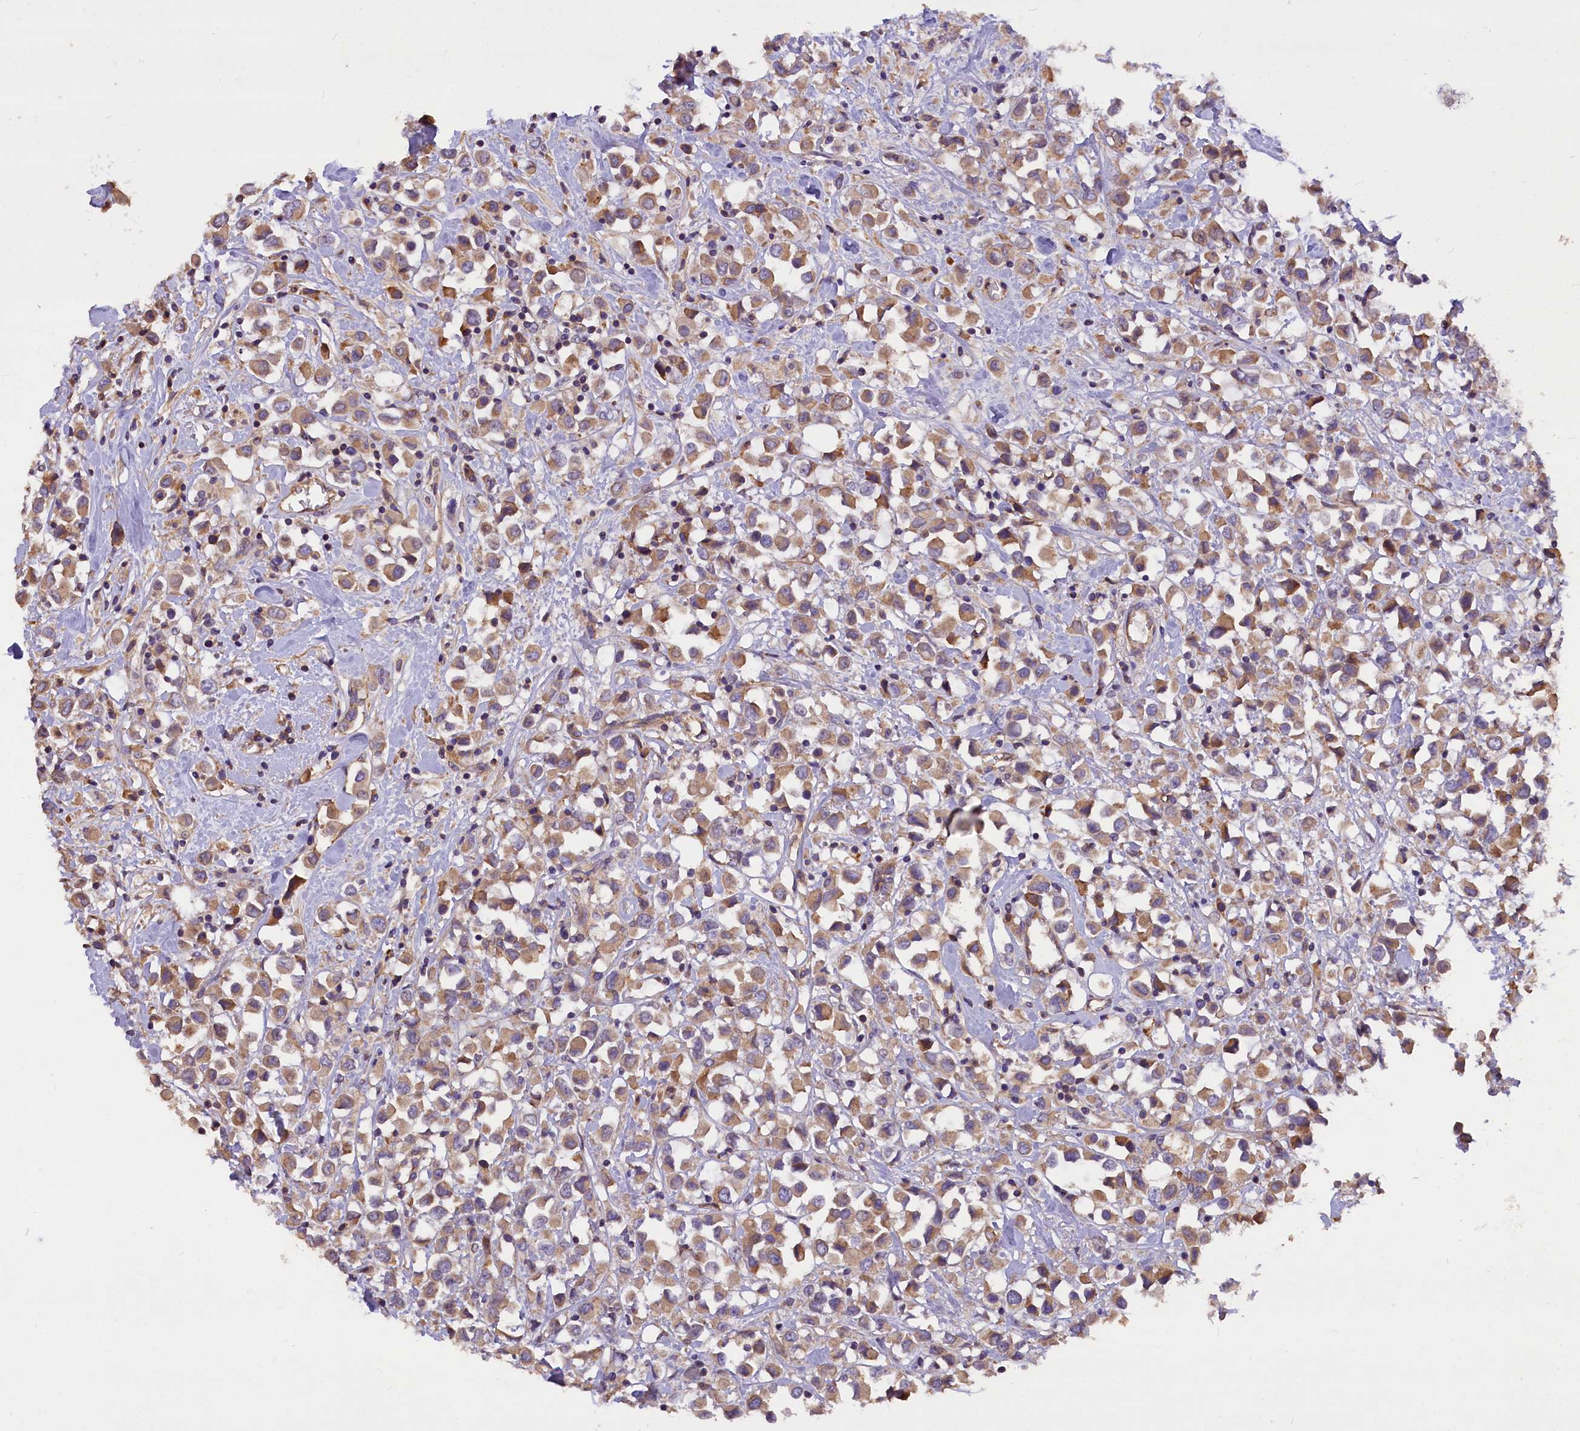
{"staining": {"intensity": "moderate", "quantity": ">75%", "location": "cytoplasmic/membranous"}, "tissue": "breast cancer", "cell_type": "Tumor cells", "image_type": "cancer", "snomed": [{"axis": "morphology", "description": "Duct carcinoma"}, {"axis": "topography", "description": "Breast"}], "caption": "Moderate cytoplasmic/membranous protein positivity is identified in approximately >75% of tumor cells in breast cancer.", "gene": "ERMARD", "patient": {"sex": "female", "age": 61}}